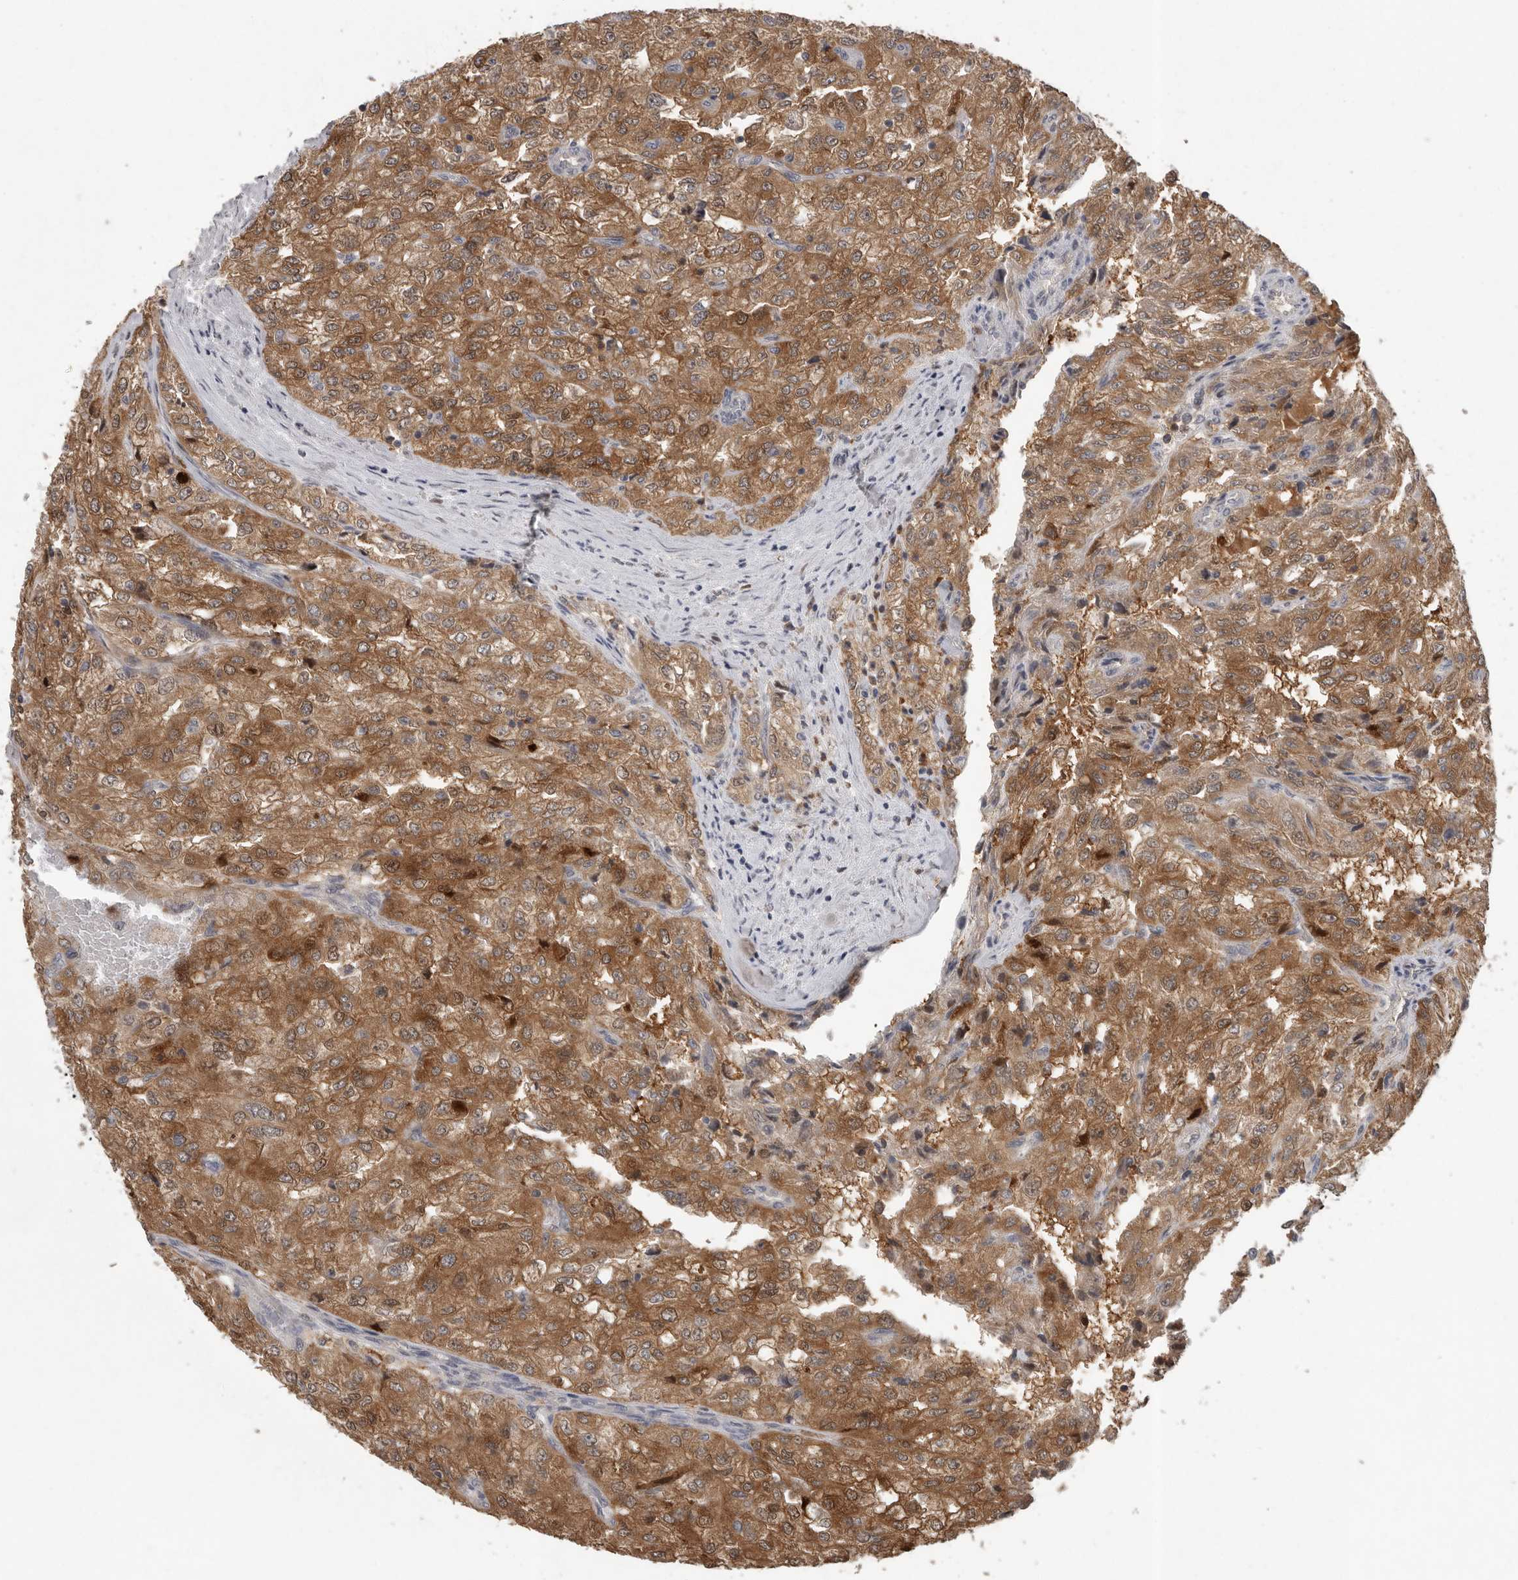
{"staining": {"intensity": "moderate", "quantity": ">75%", "location": "cytoplasmic/membranous"}, "tissue": "renal cancer", "cell_type": "Tumor cells", "image_type": "cancer", "snomed": [{"axis": "morphology", "description": "Adenocarcinoma, NOS"}, {"axis": "topography", "description": "Kidney"}], "caption": "Renal cancer stained for a protein (brown) displays moderate cytoplasmic/membranous positive staining in about >75% of tumor cells.", "gene": "RALGPS2", "patient": {"sex": "female", "age": 54}}